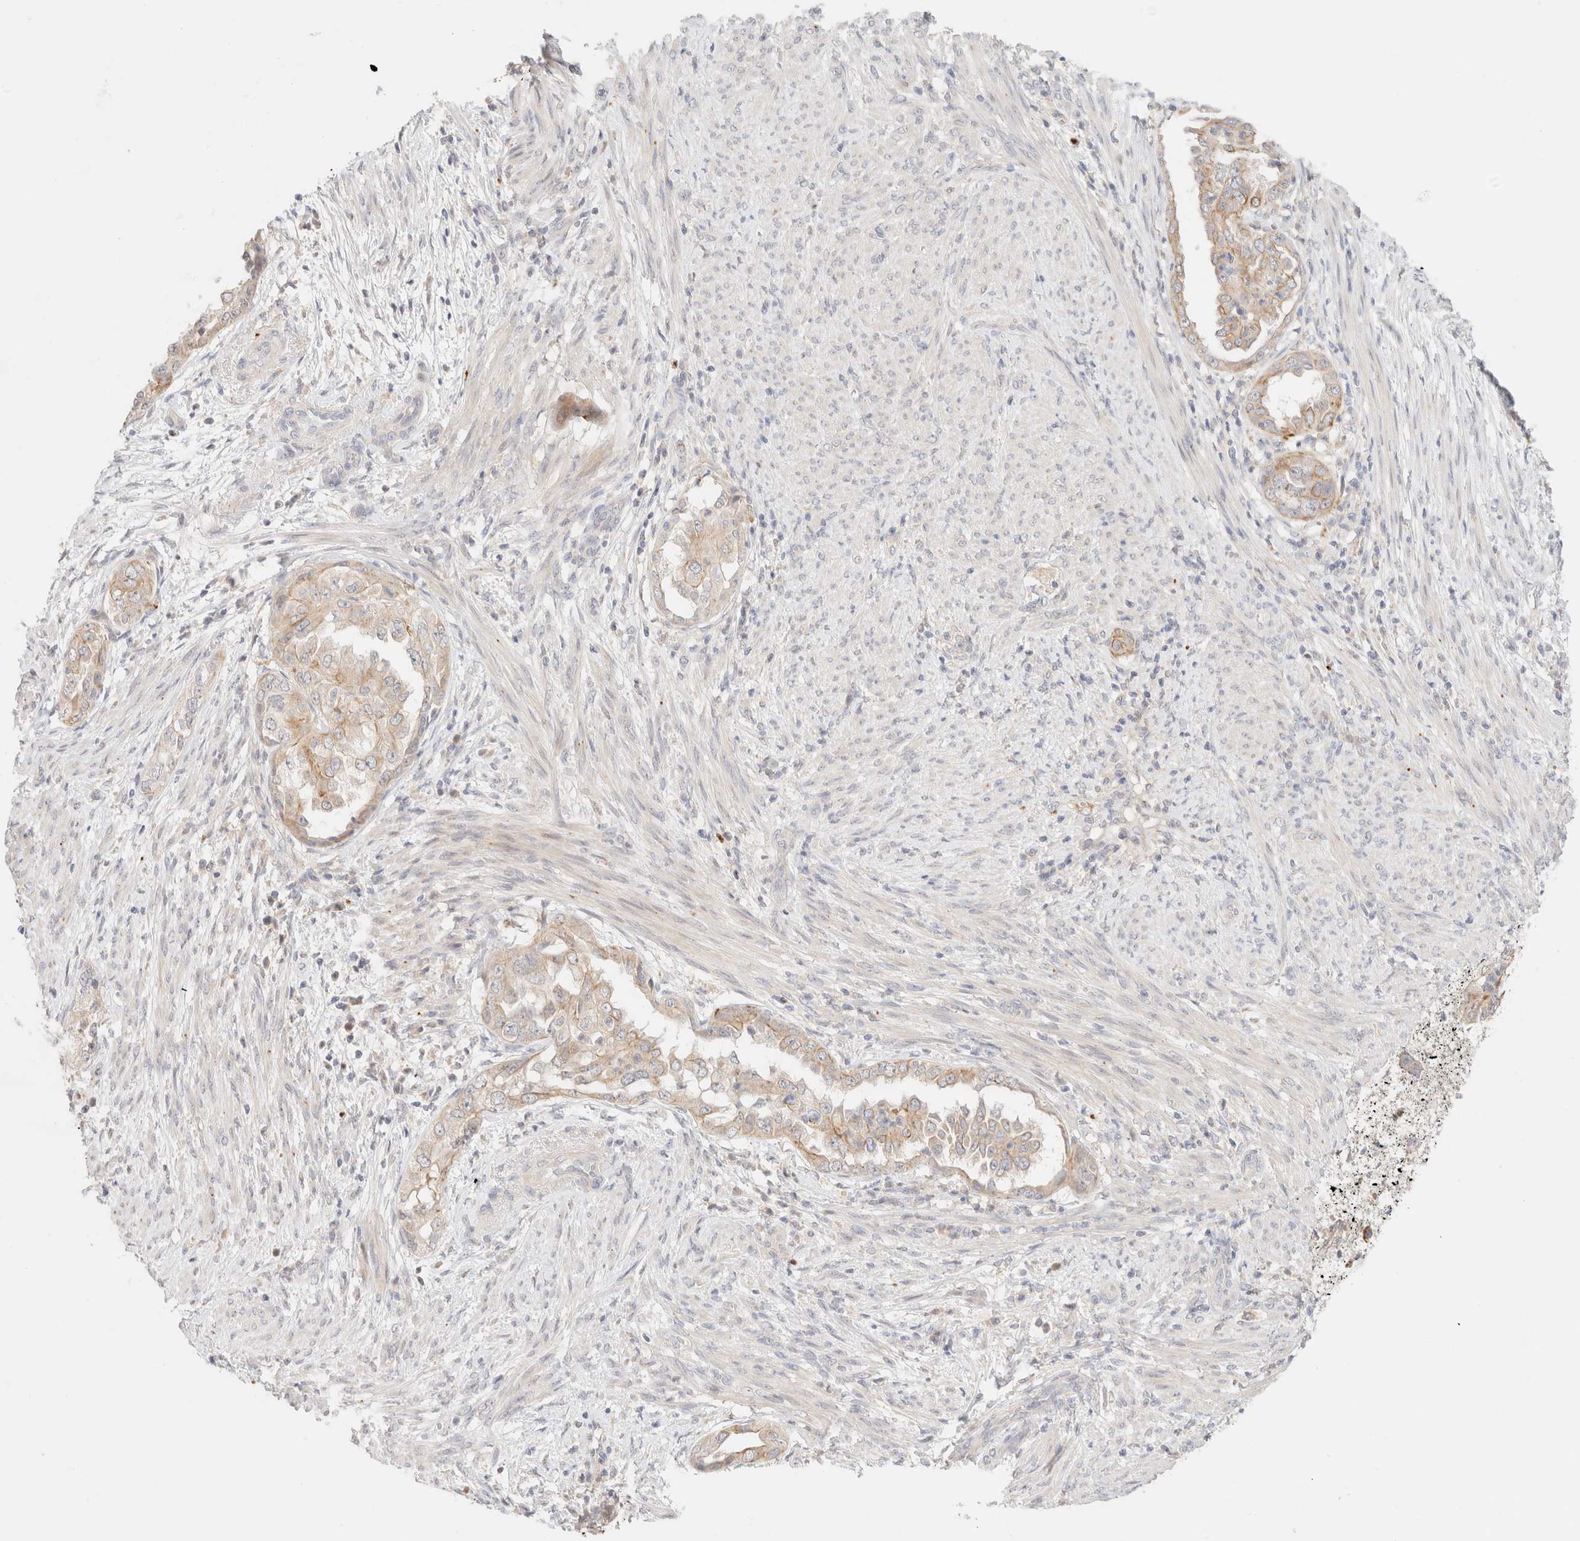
{"staining": {"intensity": "weak", "quantity": "25%-75%", "location": "cytoplasmic/membranous"}, "tissue": "endometrial cancer", "cell_type": "Tumor cells", "image_type": "cancer", "snomed": [{"axis": "morphology", "description": "Adenocarcinoma, NOS"}, {"axis": "topography", "description": "Endometrium"}], "caption": "Adenocarcinoma (endometrial) stained with DAB IHC reveals low levels of weak cytoplasmic/membranous staining in approximately 25%-75% of tumor cells. (Stains: DAB in brown, nuclei in blue, Microscopy: brightfield microscopy at high magnification).", "gene": "SGSM2", "patient": {"sex": "female", "age": 85}}